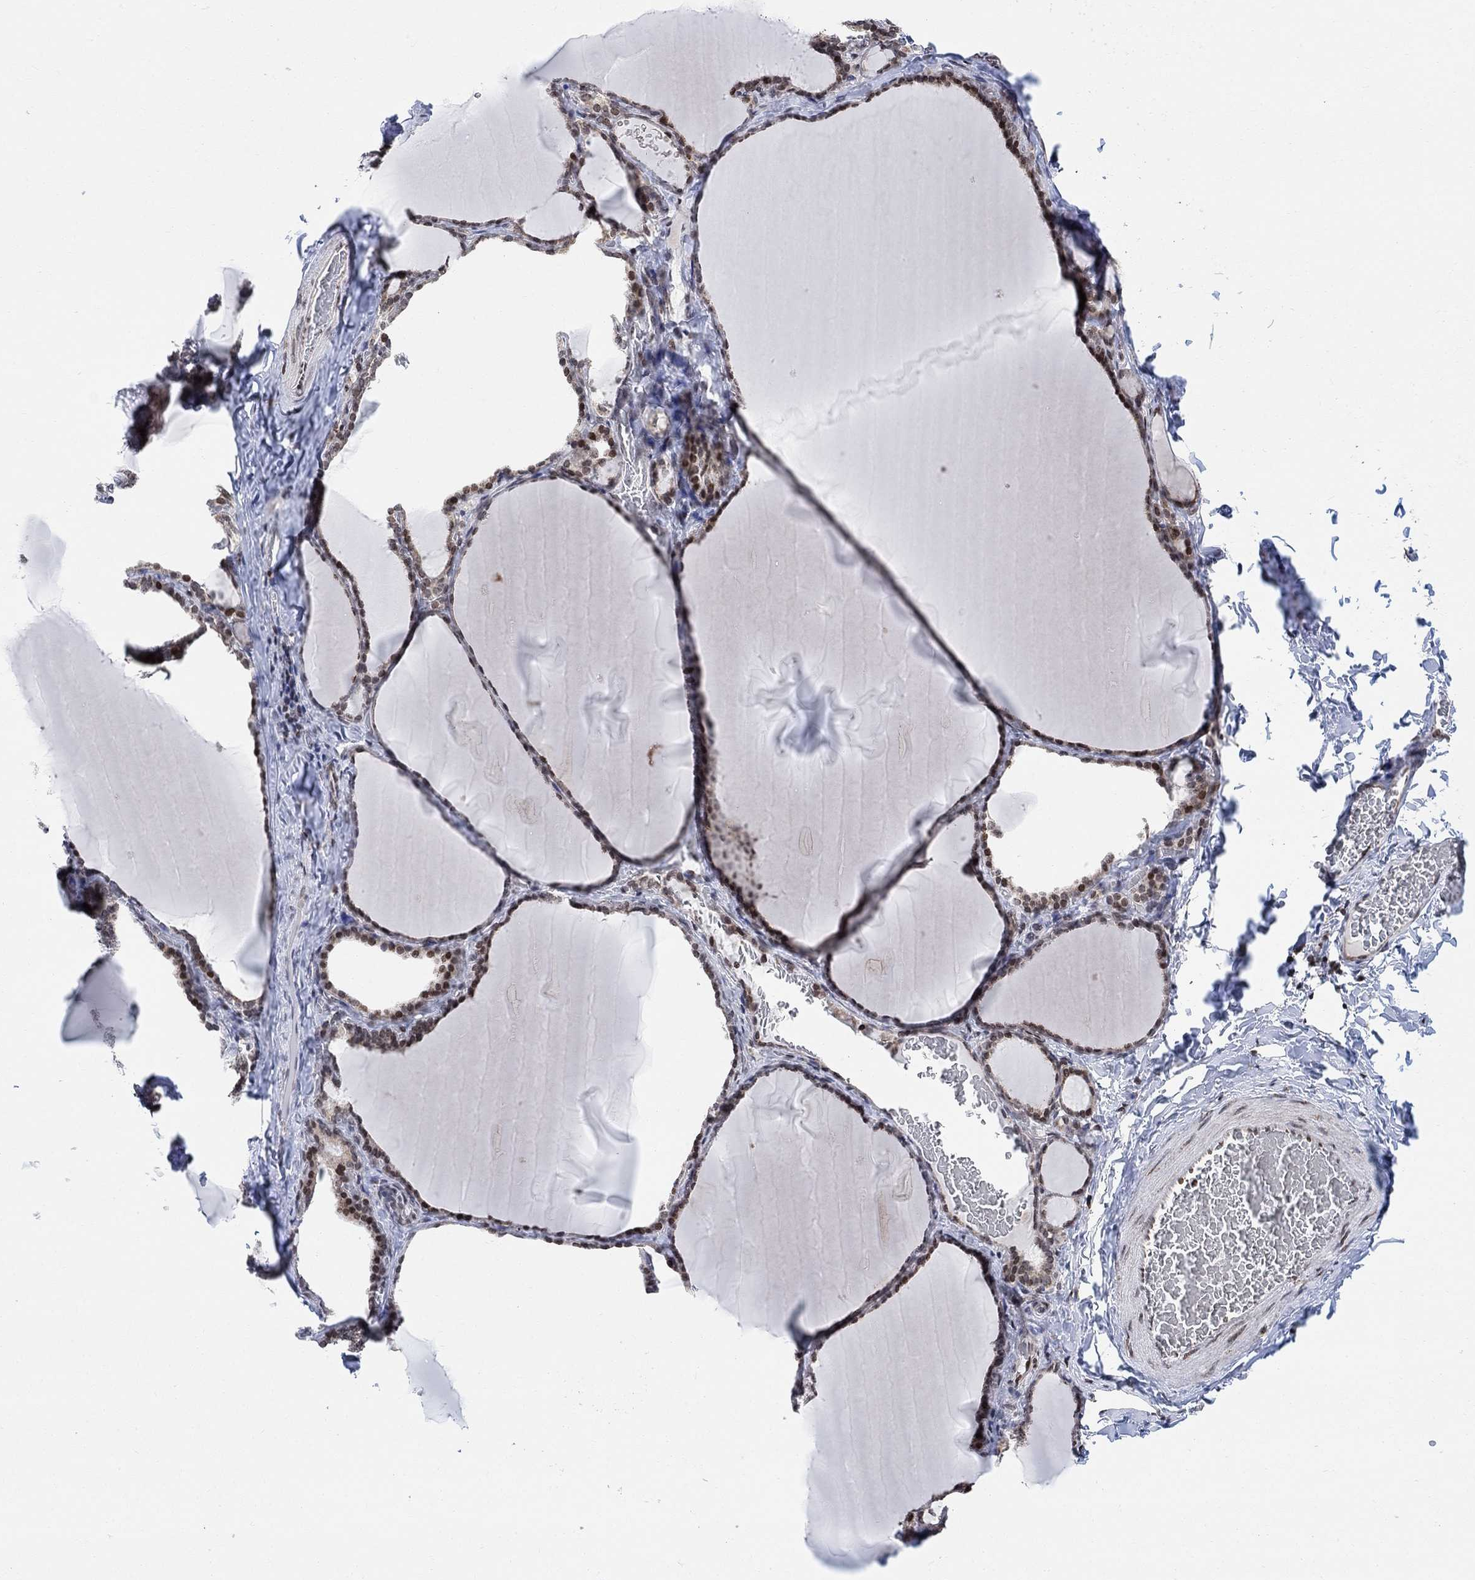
{"staining": {"intensity": "moderate", "quantity": "25%-75%", "location": "nuclear"}, "tissue": "thyroid gland", "cell_type": "Glandular cells", "image_type": "normal", "snomed": [{"axis": "morphology", "description": "Normal tissue, NOS"}, {"axis": "morphology", "description": "Hyperplasia, NOS"}, {"axis": "topography", "description": "Thyroid gland"}], "caption": "DAB immunohistochemical staining of unremarkable human thyroid gland exhibits moderate nuclear protein positivity in about 25%-75% of glandular cells. The protein of interest is stained brown, and the nuclei are stained in blue (DAB (3,3'-diaminobenzidine) IHC with brightfield microscopy, high magnification).", "gene": "ABHD14A", "patient": {"sex": "female", "age": 27}}